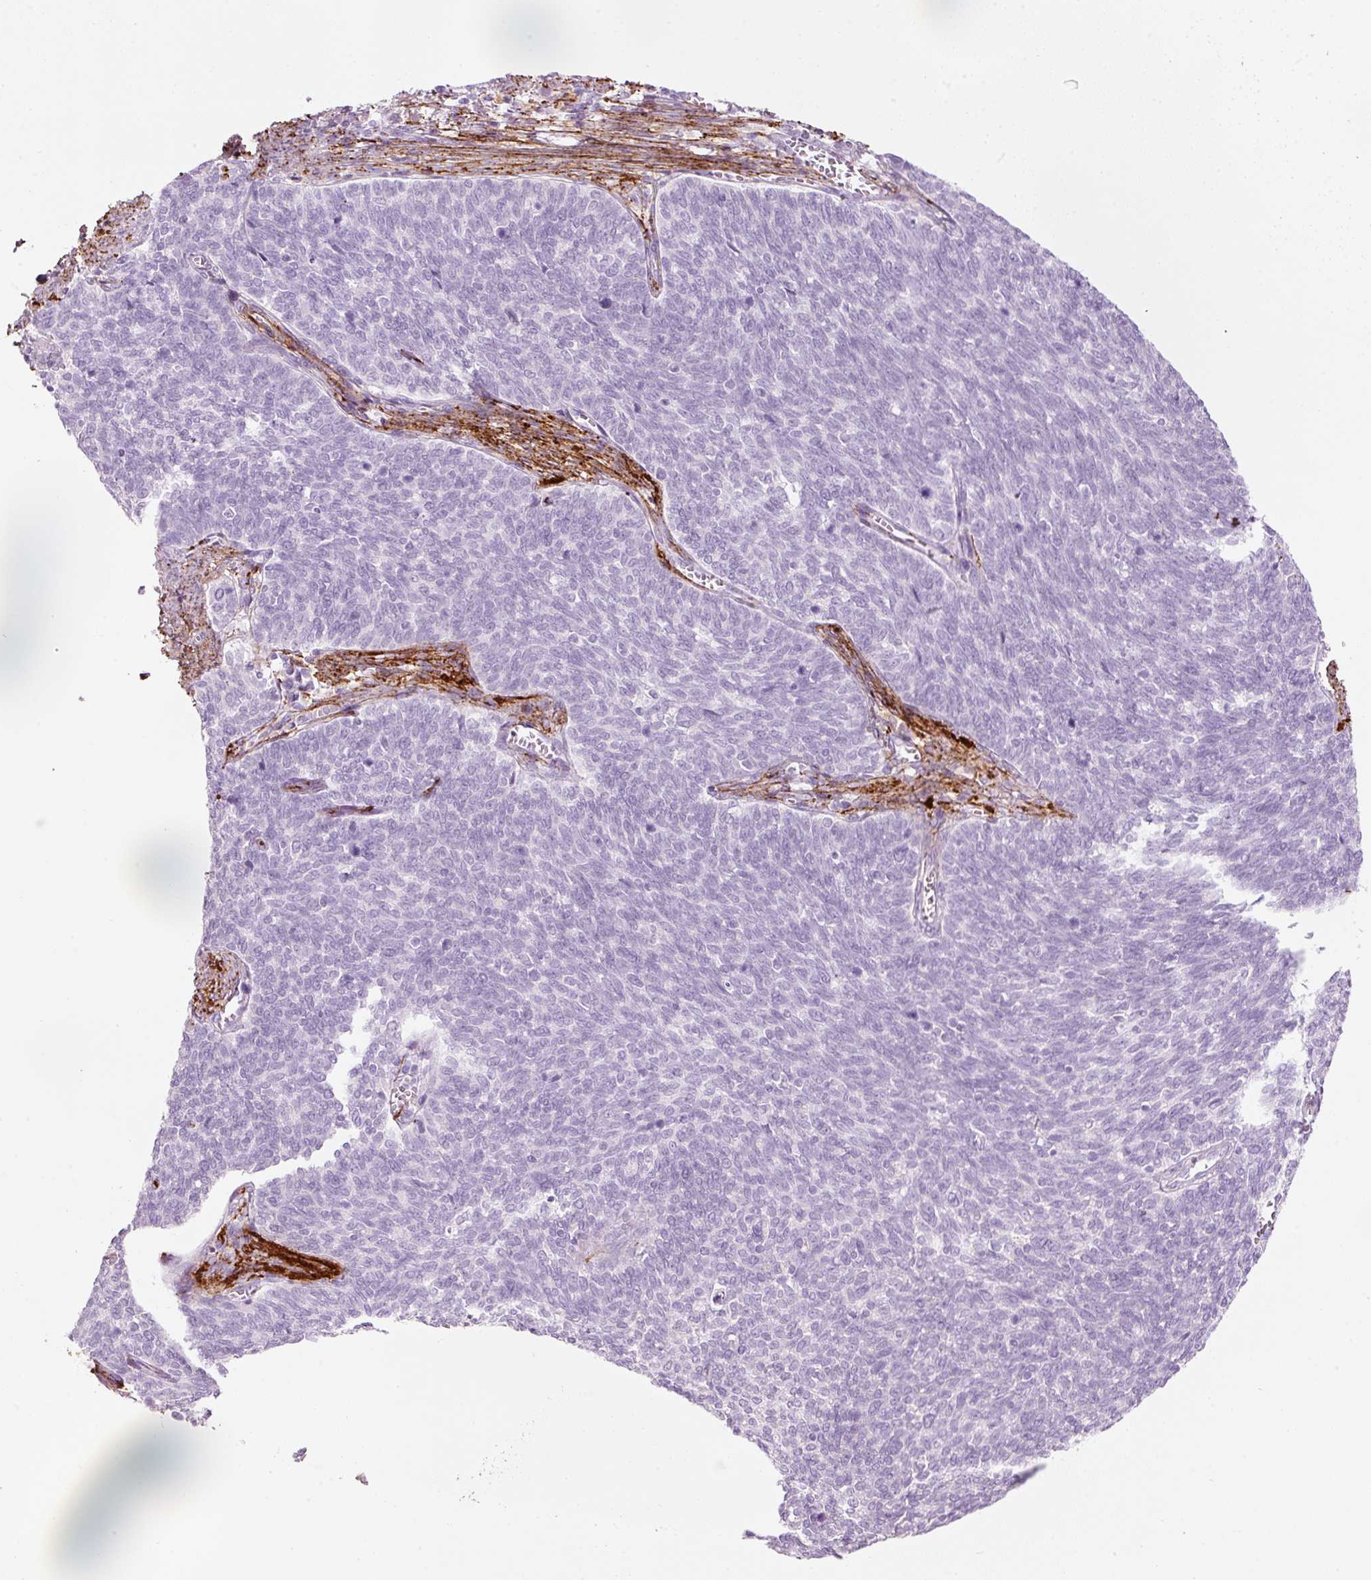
{"staining": {"intensity": "negative", "quantity": "none", "location": "none"}, "tissue": "cervical cancer", "cell_type": "Tumor cells", "image_type": "cancer", "snomed": [{"axis": "morphology", "description": "Squamous cell carcinoma, NOS"}, {"axis": "topography", "description": "Cervix"}], "caption": "Immunohistochemistry (IHC) micrograph of human squamous cell carcinoma (cervical) stained for a protein (brown), which shows no positivity in tumor cells.", "gene": "MFAP4", "patient": {"sex": "female", "age": 39}}